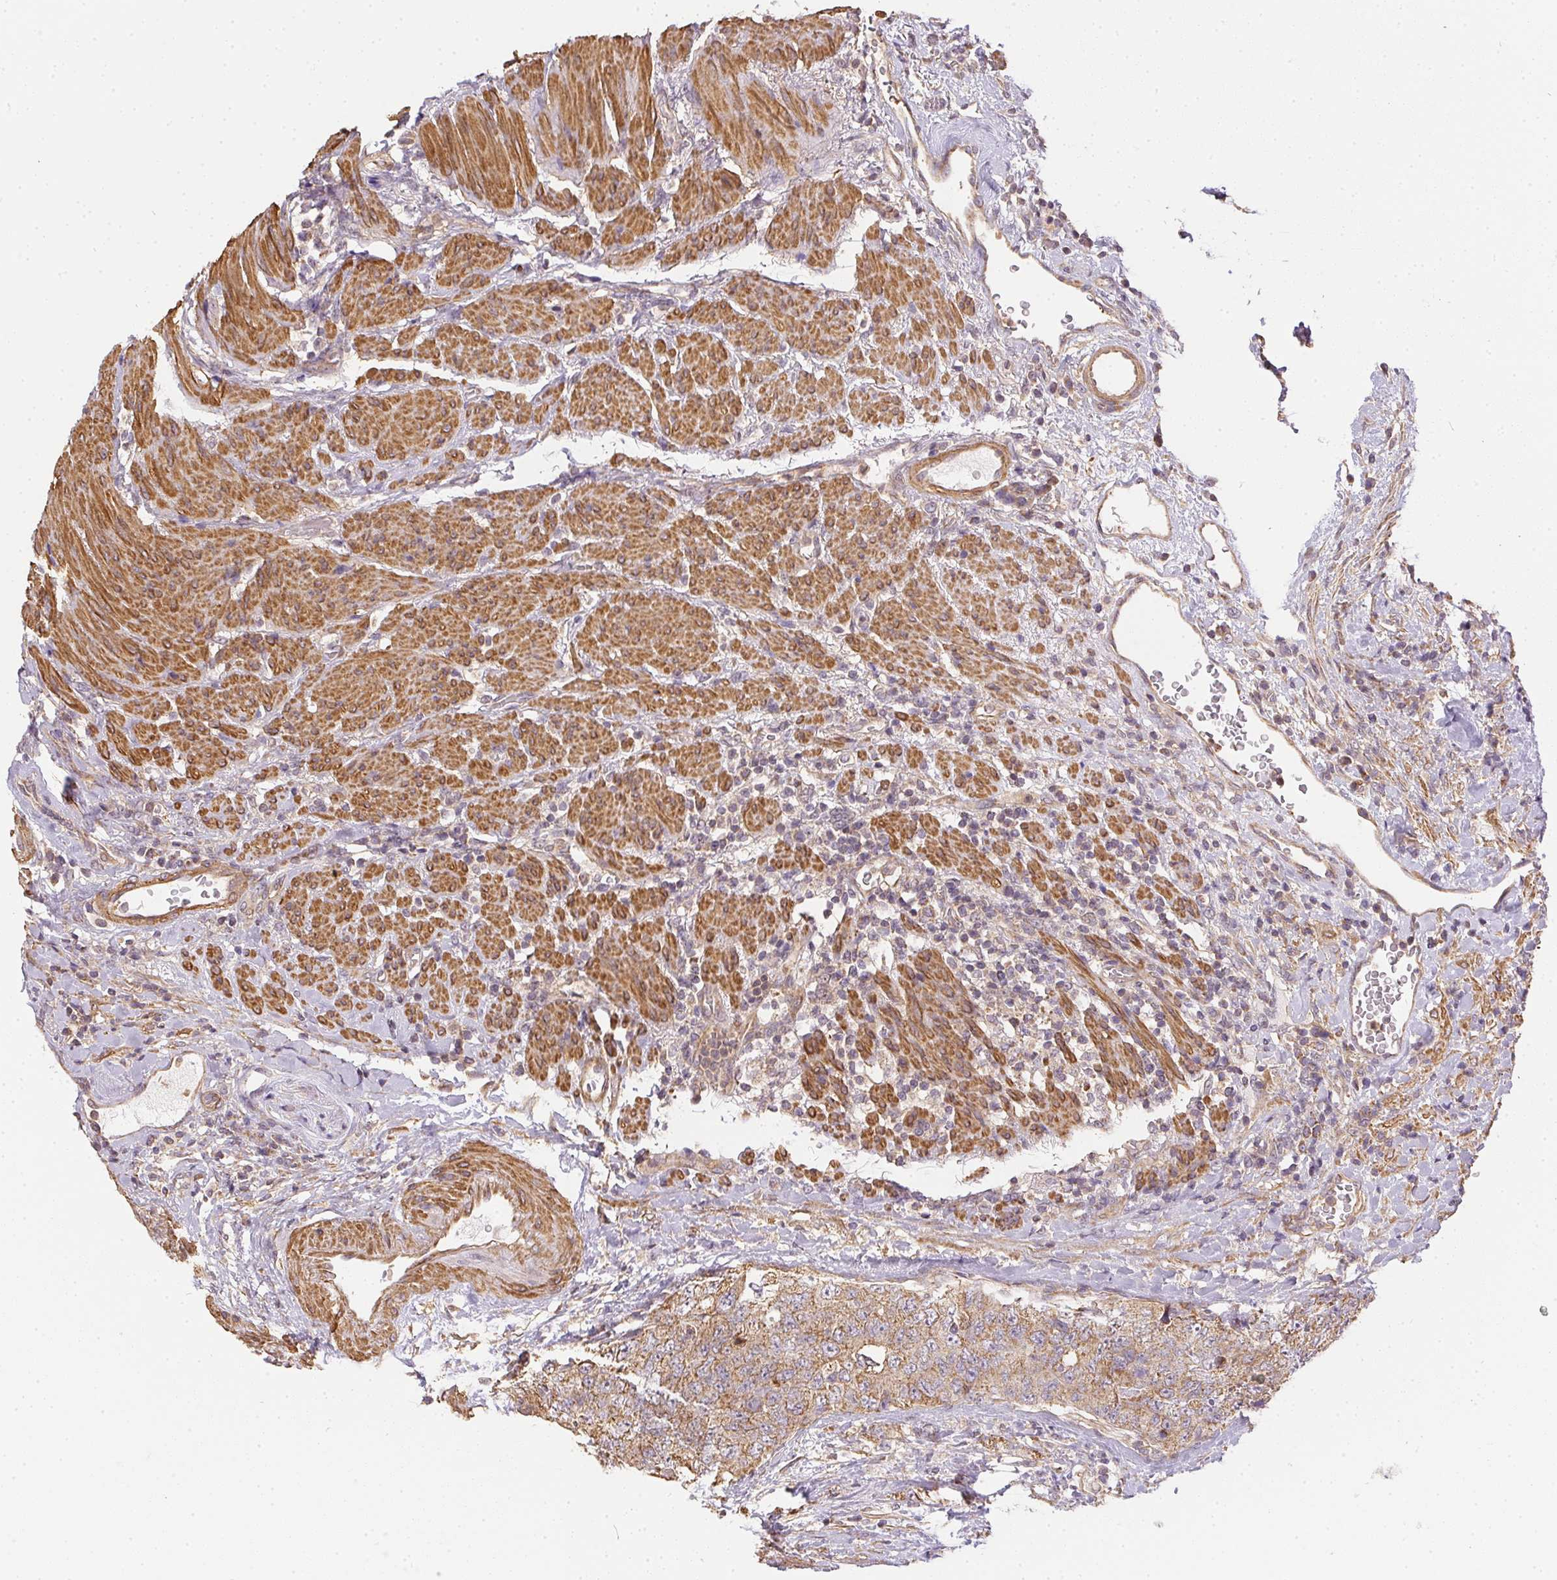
{"staining": {"intensity": "moderate", "quantity": ">75%", "location": "cytoplasmic/membranous"}, "tissue": "urothelial cancer", "cell_type": "Tumor cells", "image_type": "cancer", "snomed": [{"axis": "morphology", "description": "Urothelial carcinoma, High grade"}, {"axis": "topography", "description": "Urinary bladder"}], "caption": "Urothelial carcinoma (high-grade) stained for a protein demonstrates moderate cytoplasmic/membranous positivity in tumor cells.", "gene": "REV3L", "patient": {"sex": "female", "age": 78}}